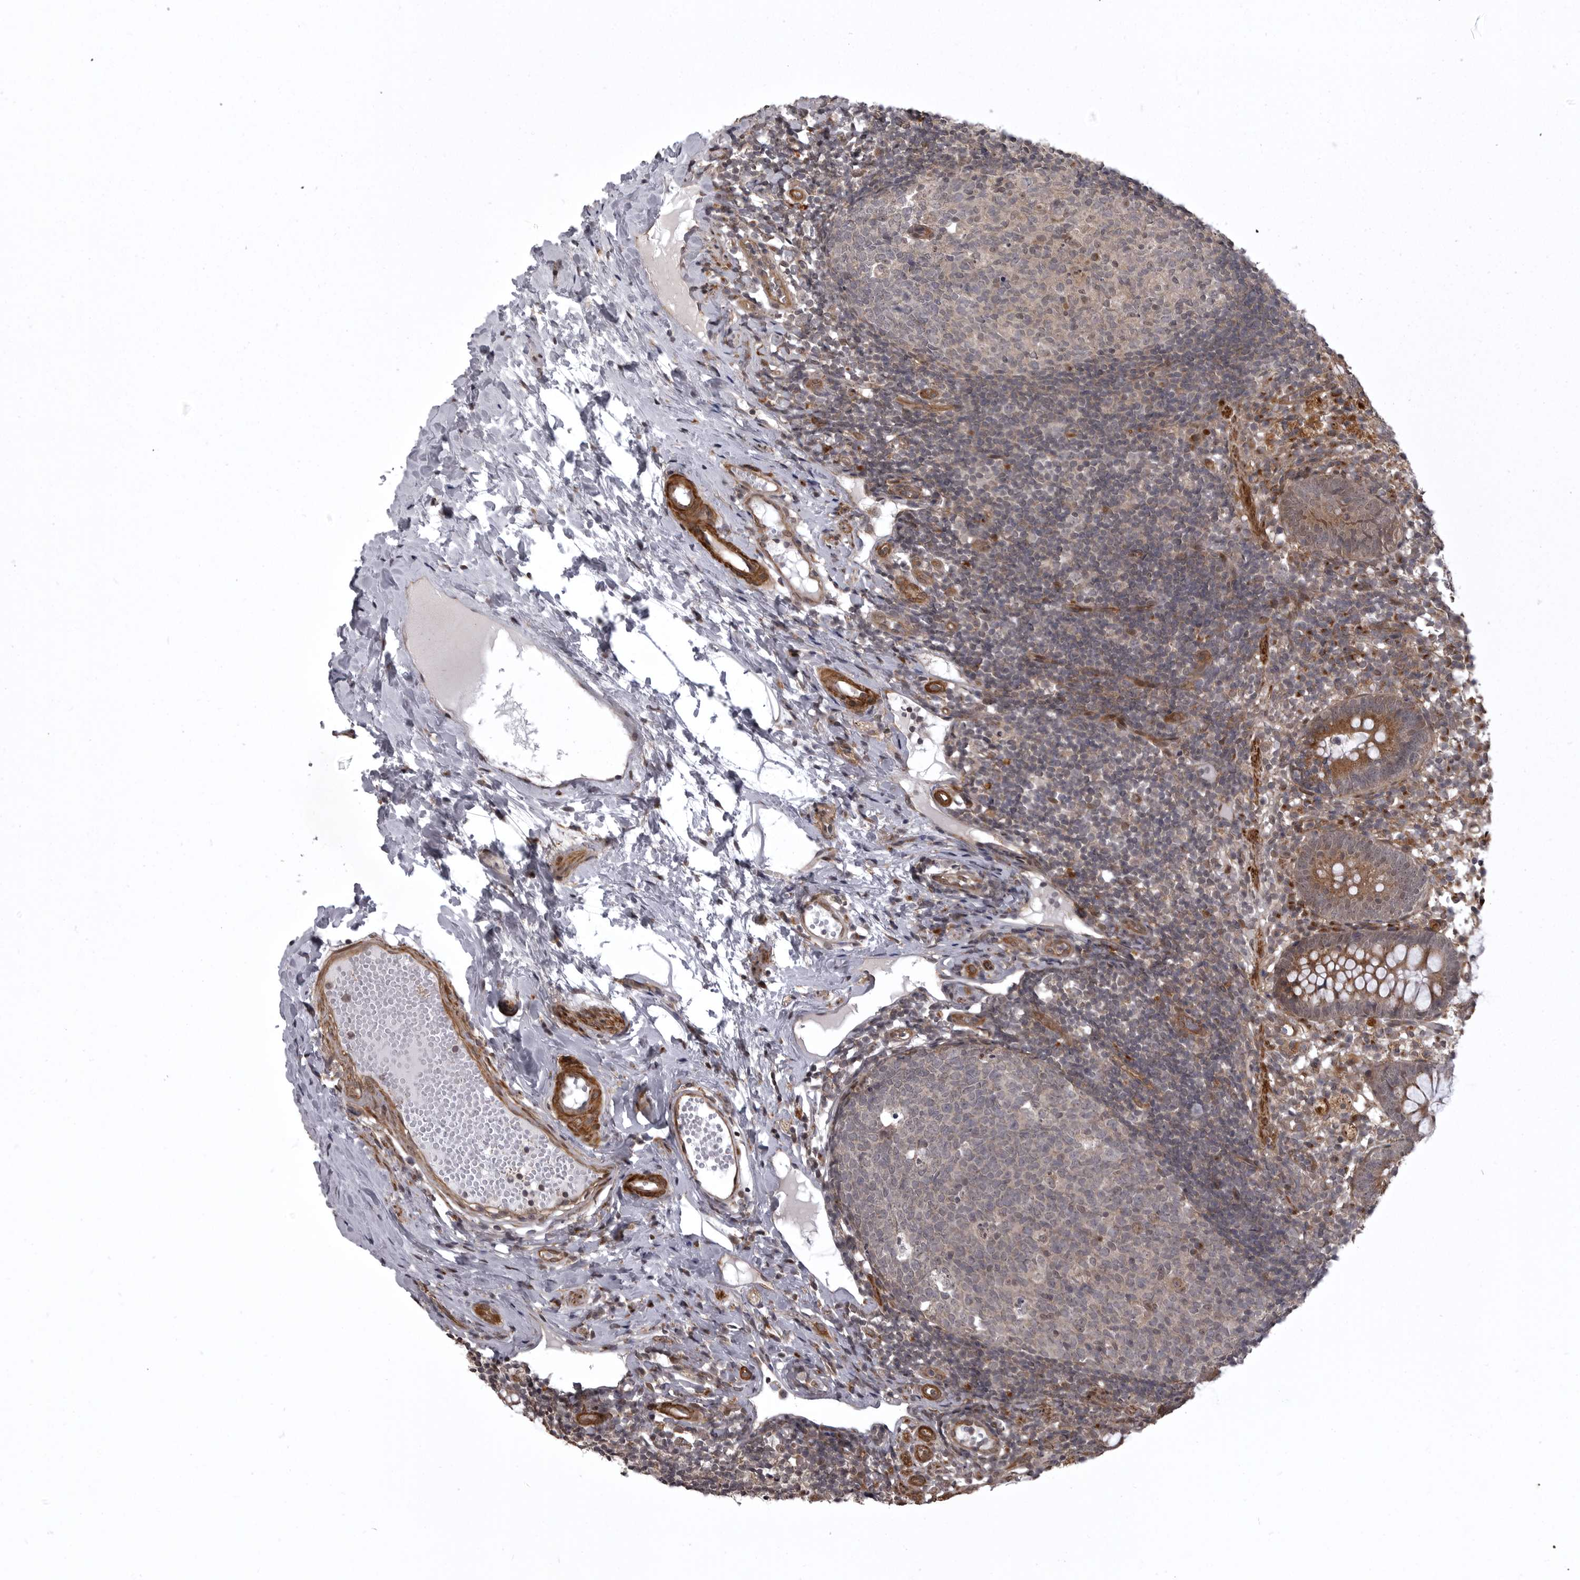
{"staining": {"intensity": "moderate", "quantity": ">75%", "location": "cytoplasmic/membranous"}, "tissue": "appendix", "cell_type": "Glandular cells", "image_type": "normal", "snomed": [{"axis": "morphology", "description": "Normal tissue, NOS"}, {"axis": "topography", "description": "Appendix"}], "caption": "Unremarkable appendix reveals moderate cytoplasmic/membranous positivity in about >75% of glandular cells, visualized by immunohistochemistry. The protein is stained brown, and the nuclei are stained in blue (DAB (3,3'-diaminobenzidine) IHC with brightfield microscopy, high magnification).", "gene": "SNX16", "patient": {"sex": "female", "age": 20}}